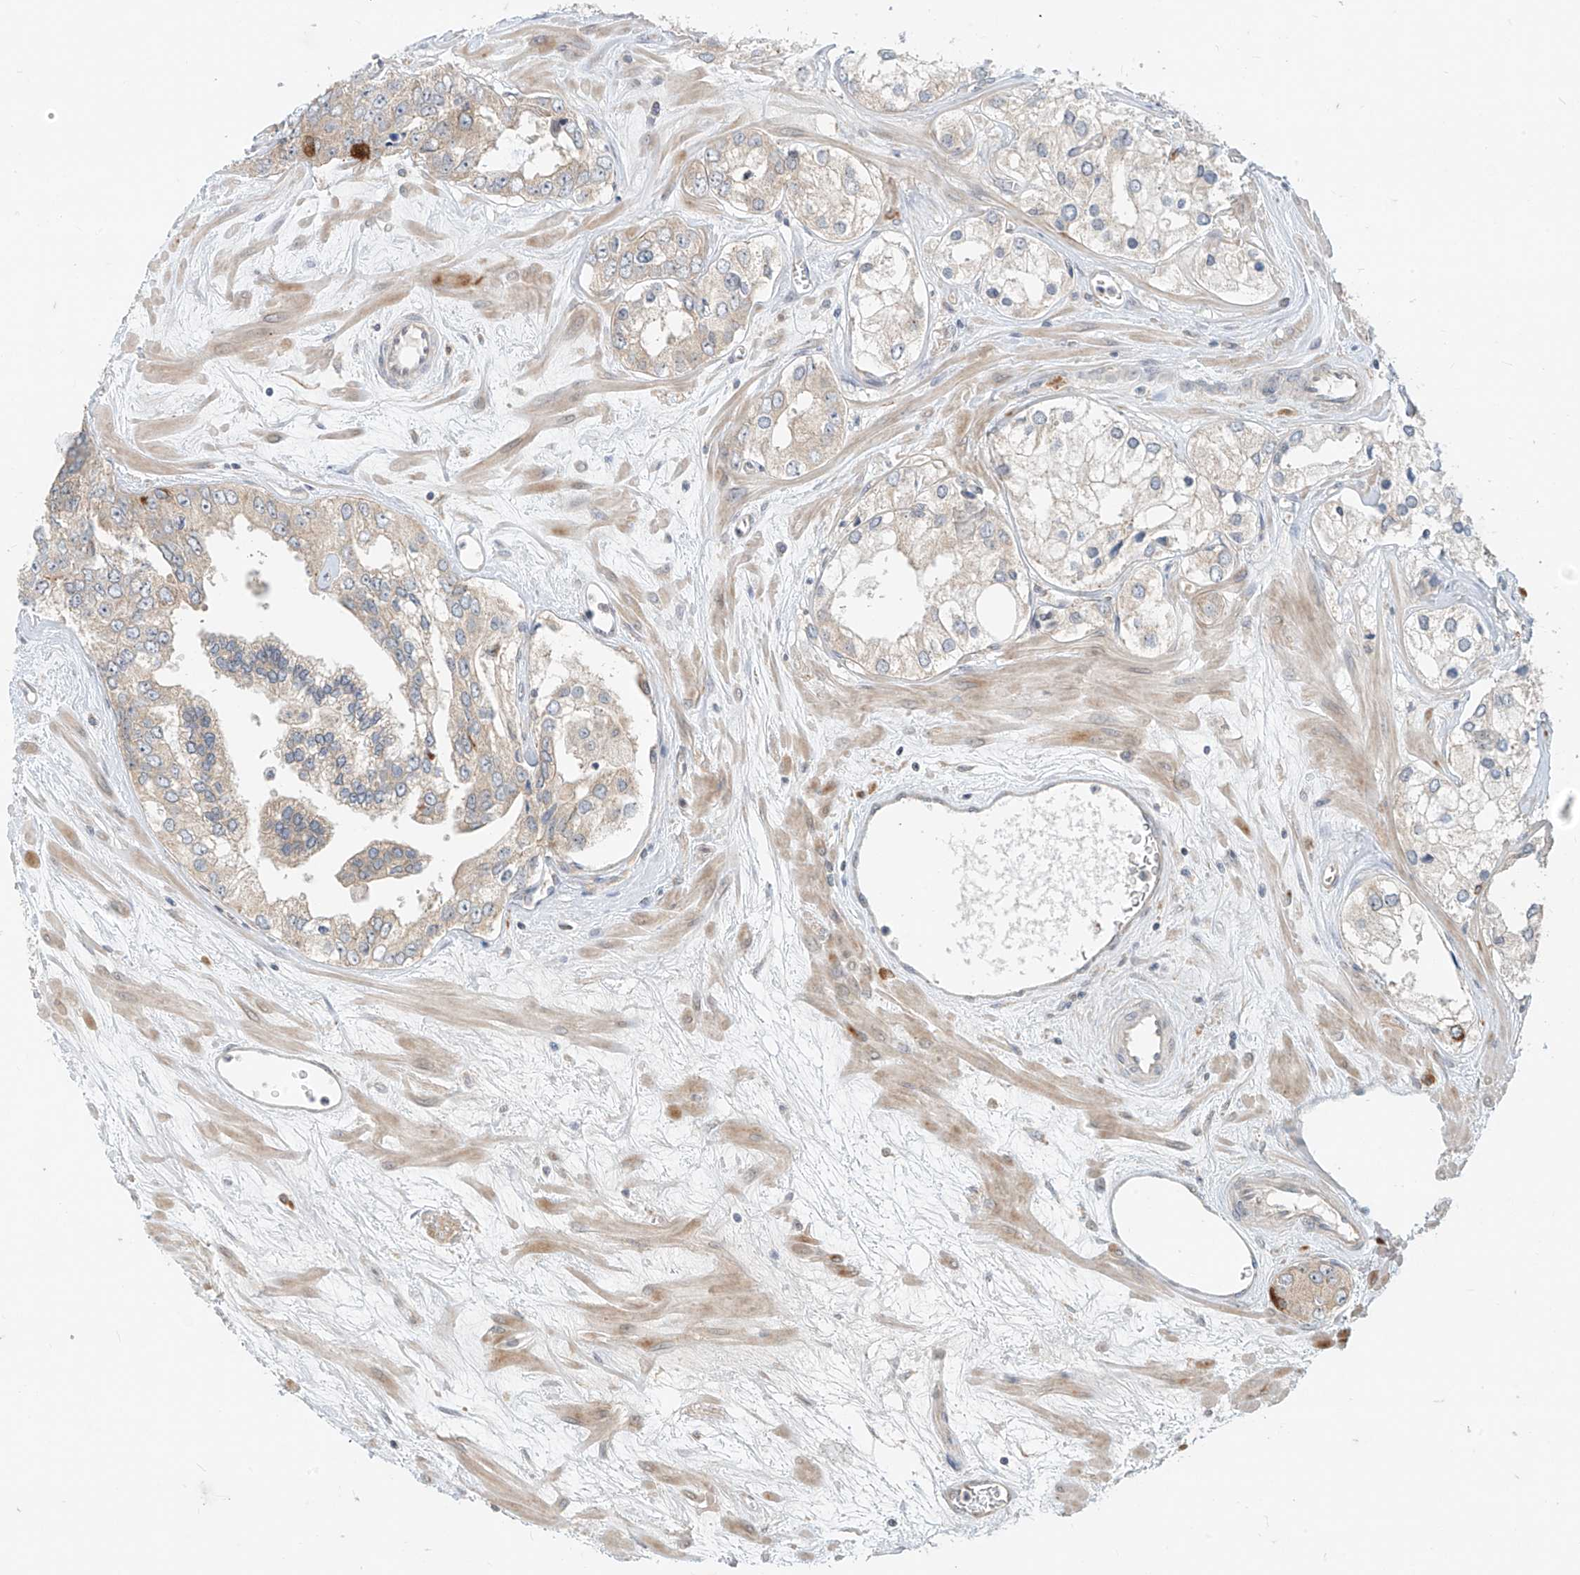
{"staining": {"intensity": "weak", "quantity": "<25%", "location": "cytoplasmic/membranous"}, "tissue": "prostate cancer", "cell_type": "Tumor cells", "image_type": "cancer", "snomed": [{"axis": "morphology", "description": "Adenocarcinoma, High grade"}, {"axis": "topography", "description": "Prostate"}], "caption": "Prostate cancer (high-grade adenocarcinoma) was stained to show a protein in brown. There is no significant staining in tumor cells.", "gene": "MTUS2", "patient": {"sex": "male", "age": 66}}